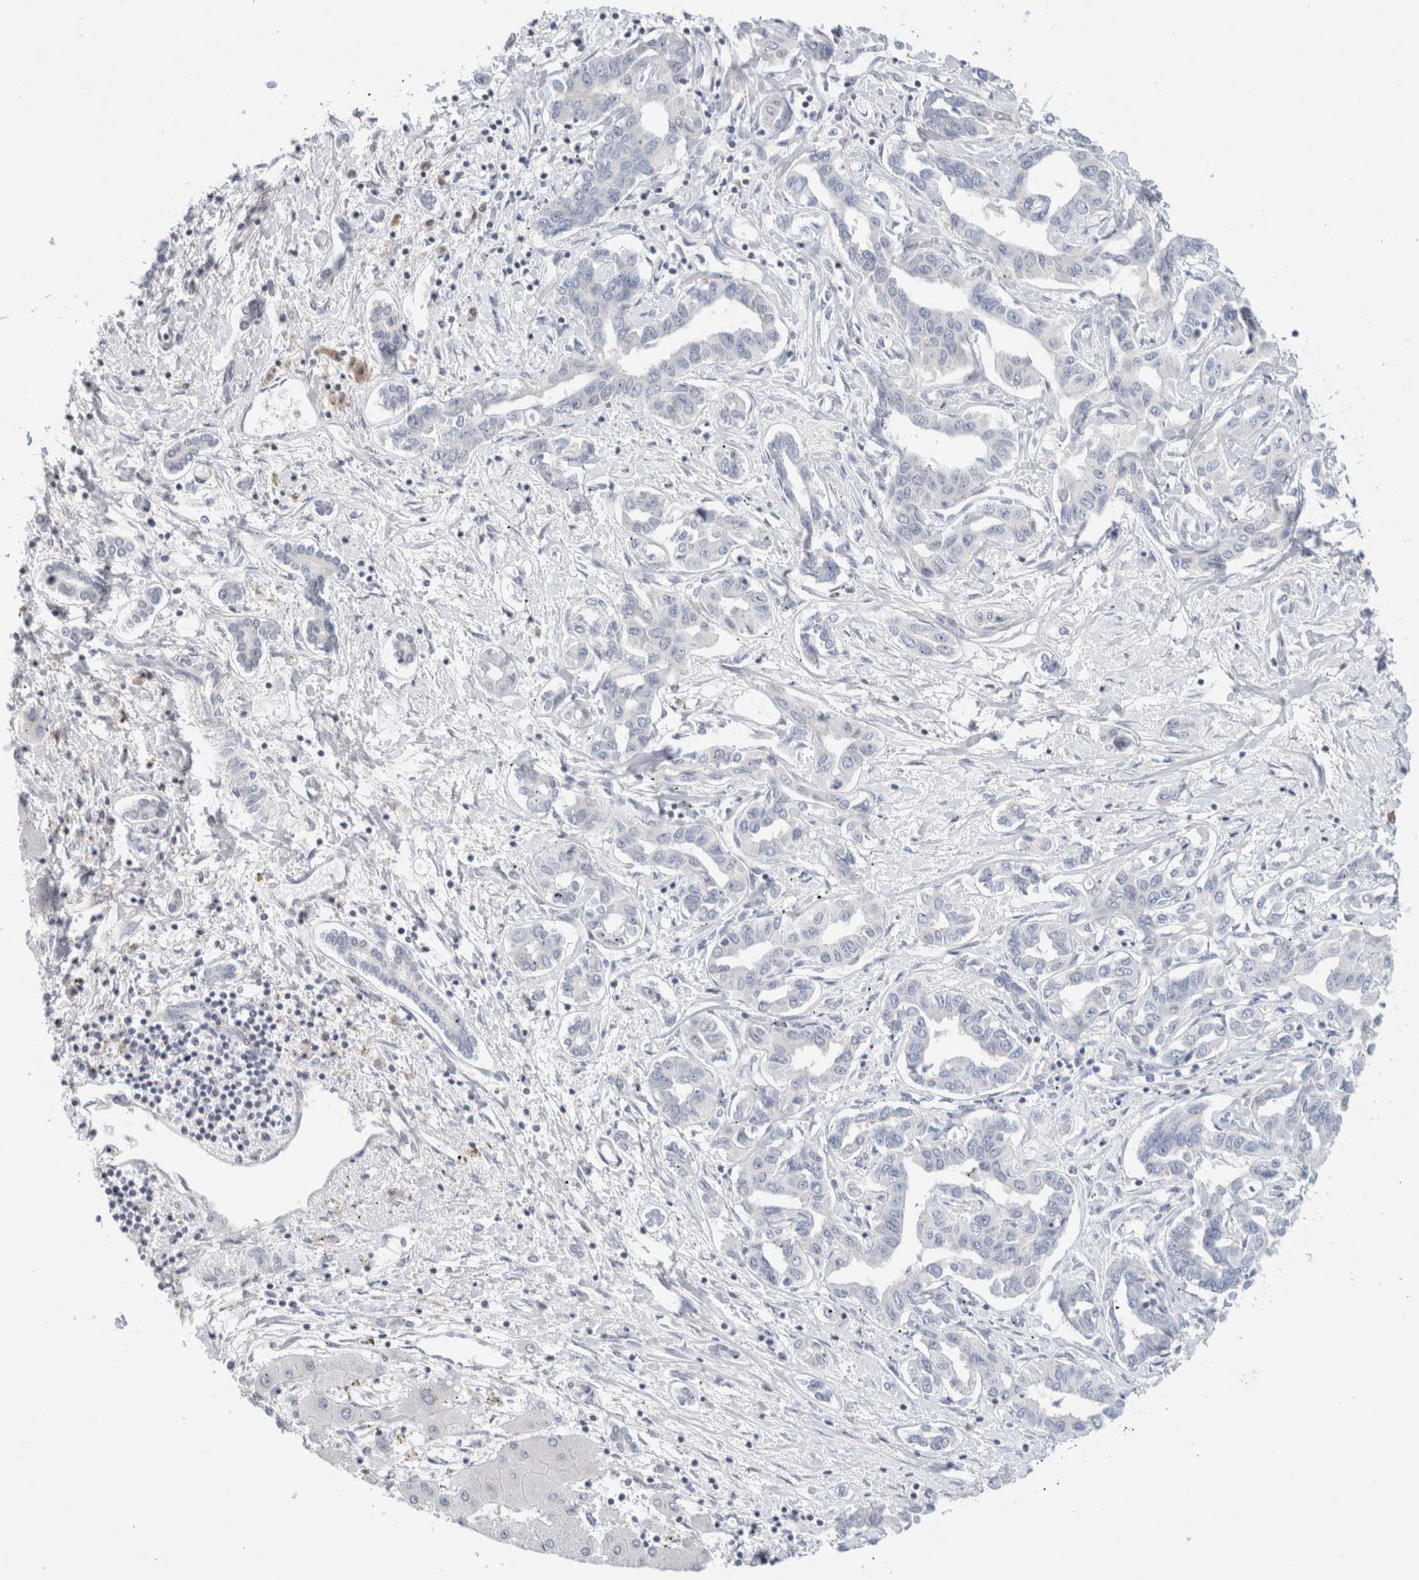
{"staining": {"intensity": "negative", "quantity": "none", "location": "none"}, "tissue": "liver cancer", "cell_type": "Tumor cells", "image_type": "cancer", "snomed": [{"axis": "morphology", "description": "Cholangiocarcinoma"}, {"axis": "topography", "description": "Liver"}], "caption": "A photomicrograph of human liver cholangiocarcinoma is negative for staining in tumor cells. (DAB immunohistochemistry (IHC) visualized using brightfield microscopy, high magnification).", "gene": "SPRTN", "patient": {"sex": "male", "age": 59}}